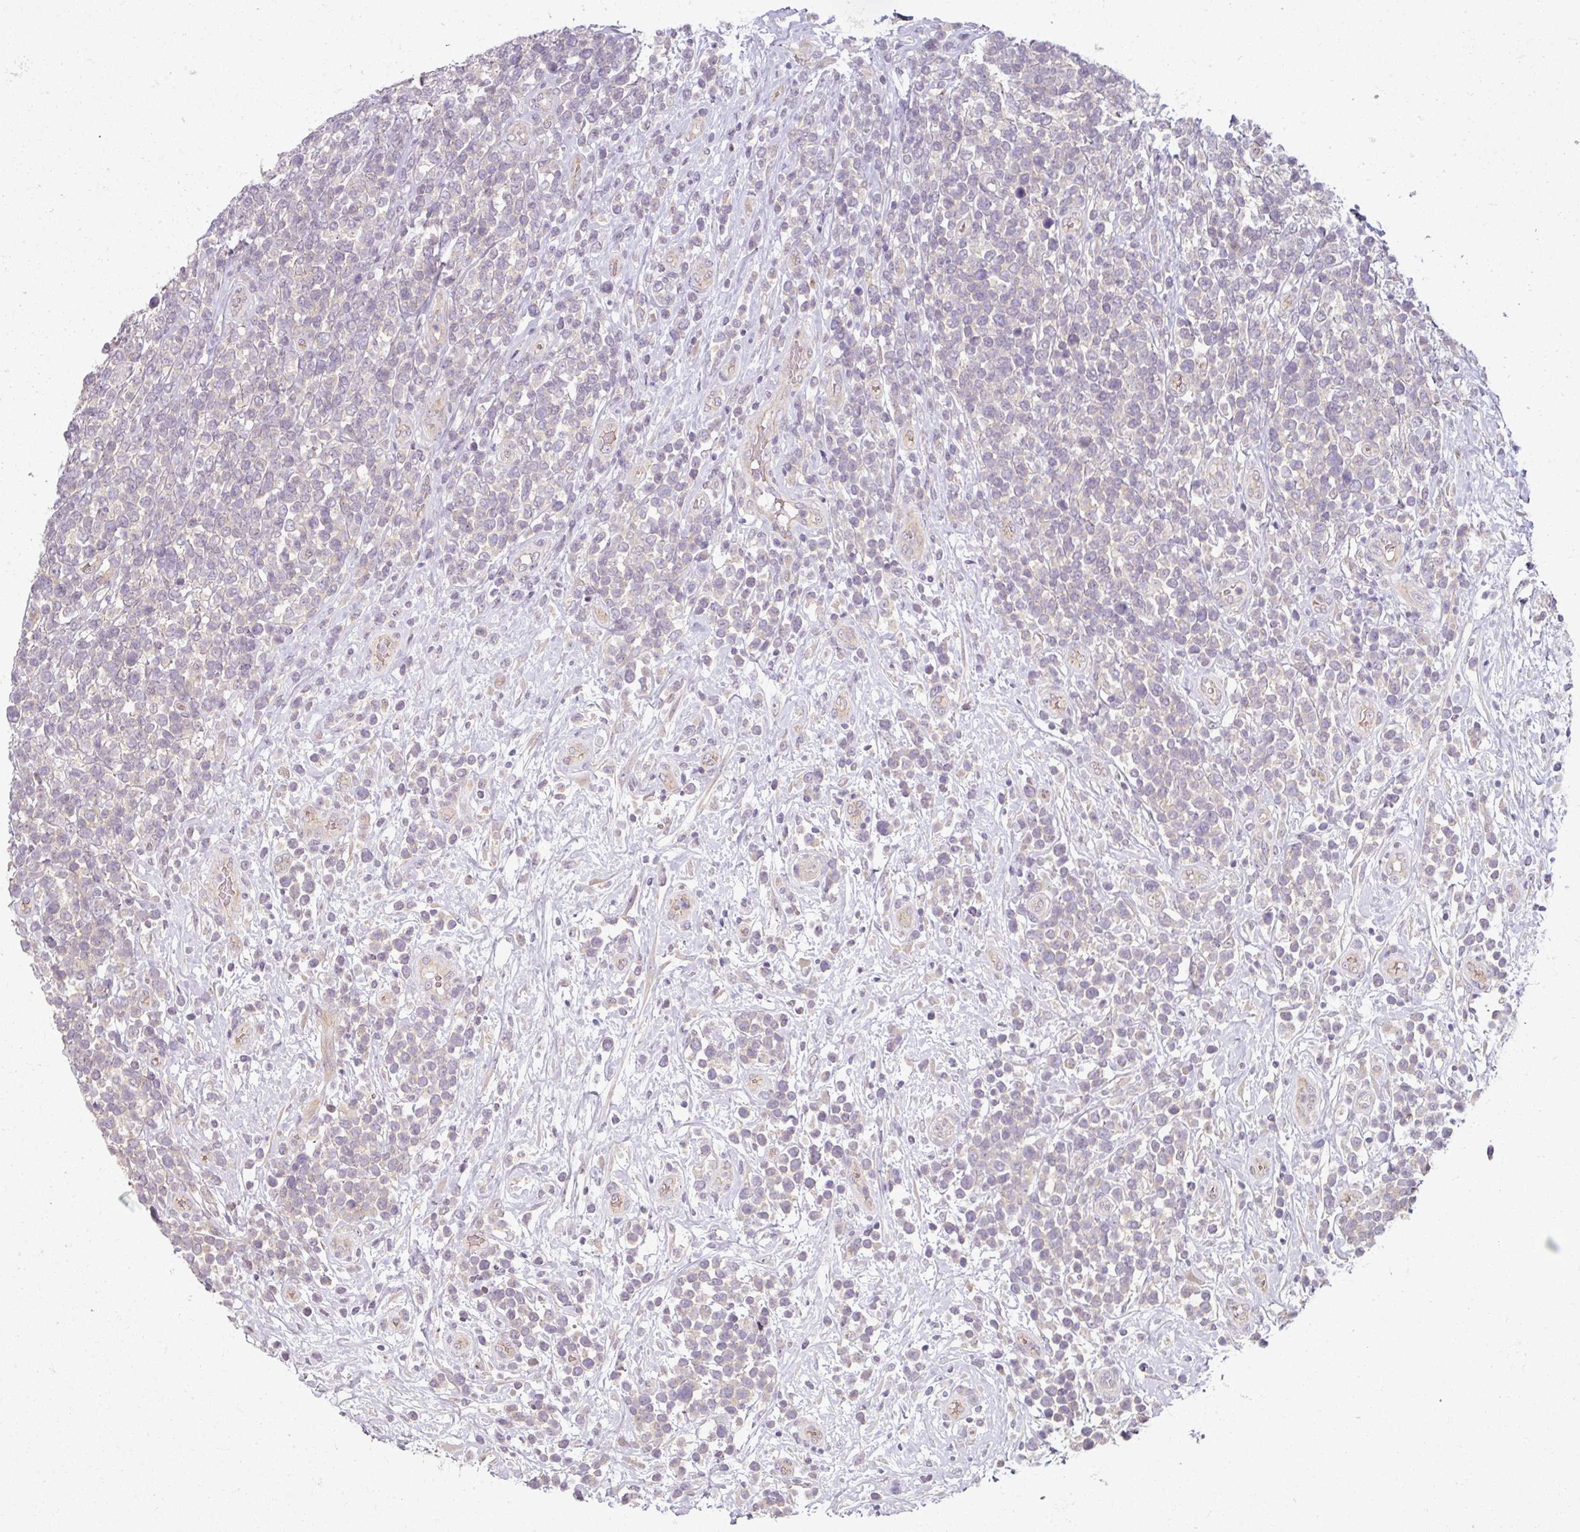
{"staining": {"intensity": "negative", "quantity": "none", "location": "none"}, "tissue": "lymphoma", "cell_type": "Tumor cells", "image_type": "cancer", "snomed": [{"axis": "morphology", "description": "Malignant lymphoma, non-Hodgkin's type, High grade"}, {"axis": "topography", "description": "Soft tissue"}], "caption": "Photomicrograph shows no significant protein positivity in tumor cells of lymphoma.", "gene": "C19orf33", "patient": {"sex": "female", "age": 56}}